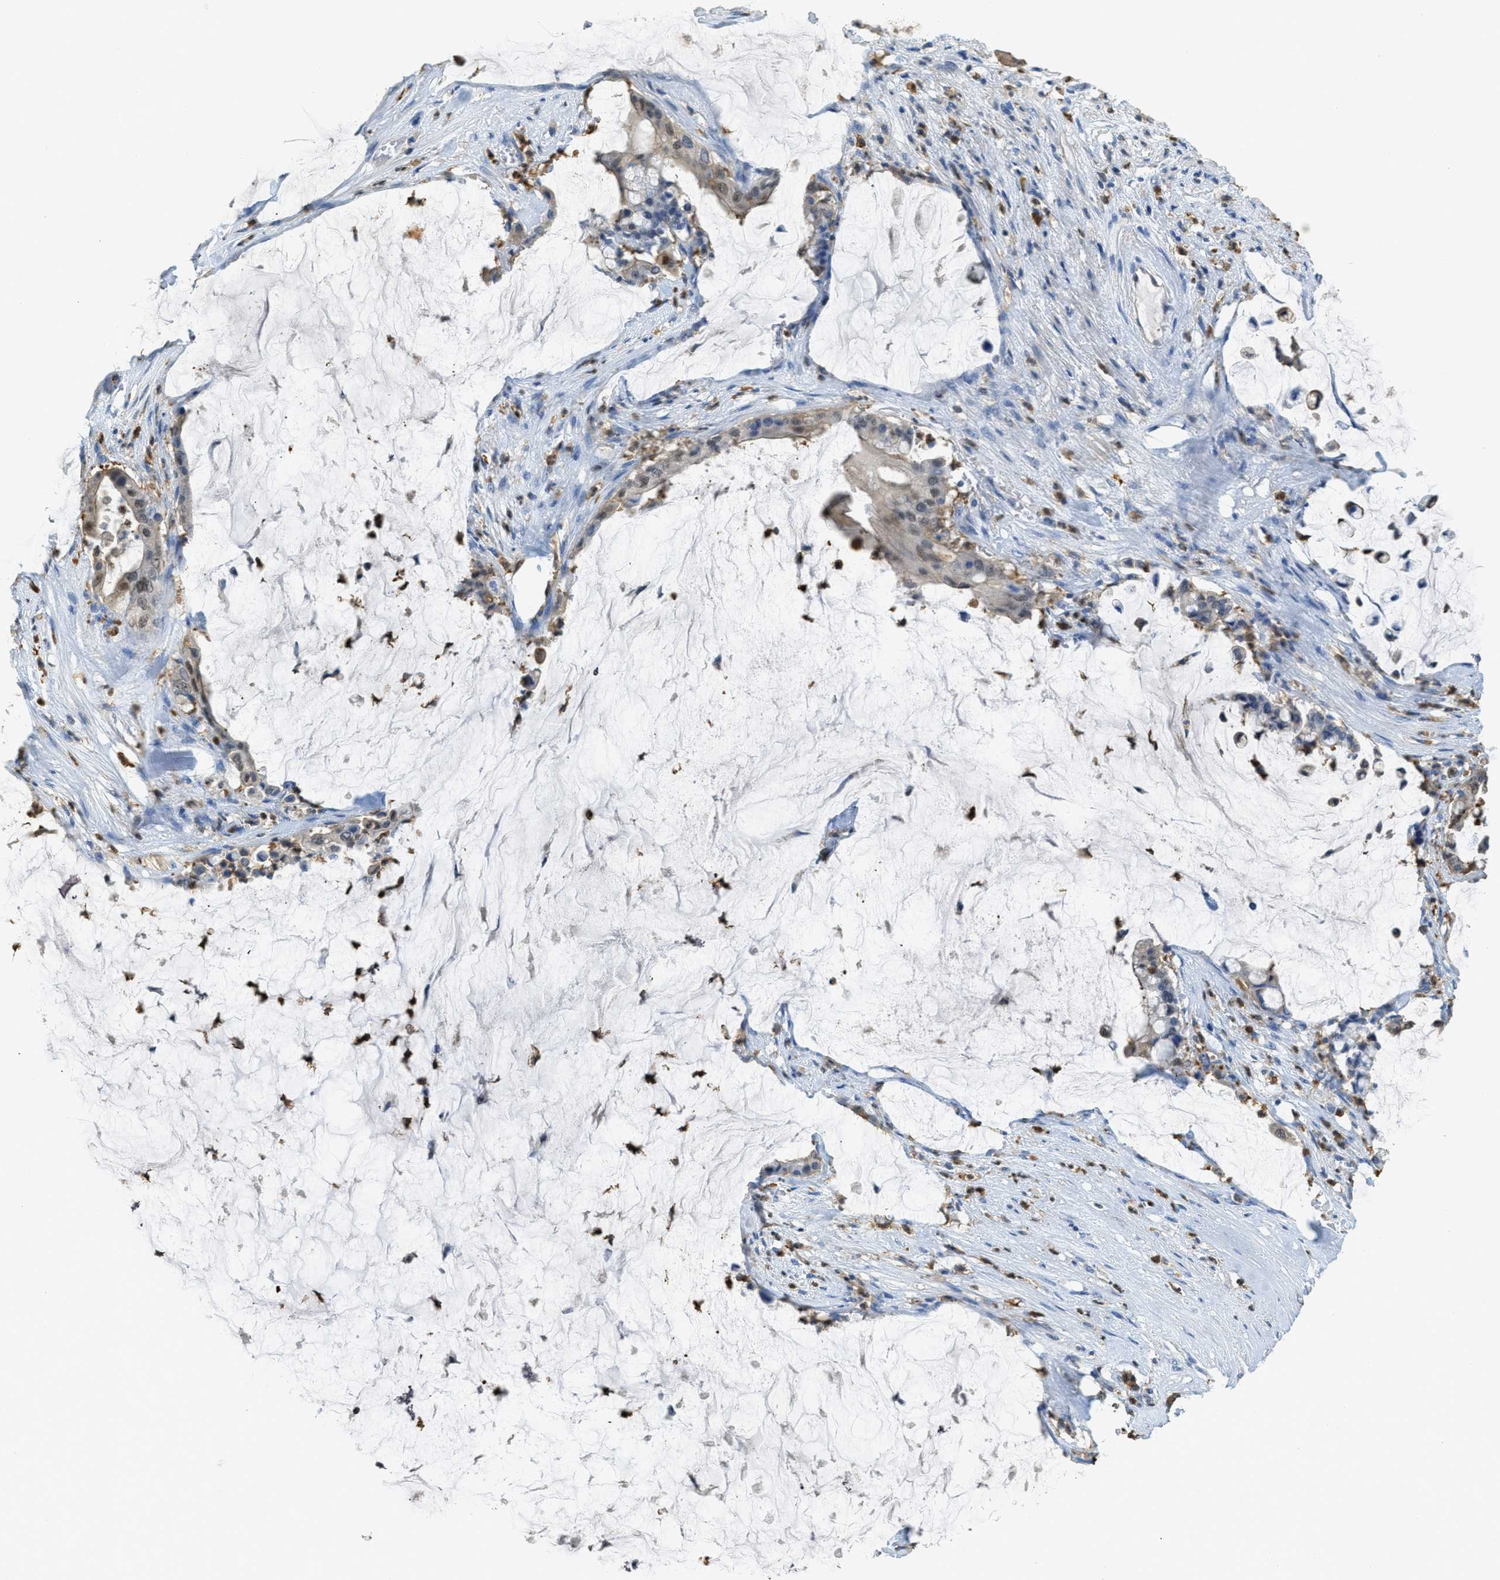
{"staining": {"intensity": "moderate", "quantity": ">75%", "location": "cytoplasmic/membranous,nuclear"}, "tissue": "pancreatic cancer", "cell_type": "Tumor cells", "image_type": "cancer", "snomed": [{"axis": "morphology", "description": "Adenocarcinoma, NOS"}, {"axis": "topography", "description": "Pancreas"}], "caption": "Pancreatic cancer tissue reveals moderate cytoplasmic/membranous and nuclear positivity in about >75% of tumor cells, visualized by immunohistochemistry. (DAB IHC with brightfield microscopy, high magnification).", "gene": "SERPINB1", "patient": {"sex": "male", "age": 41}}